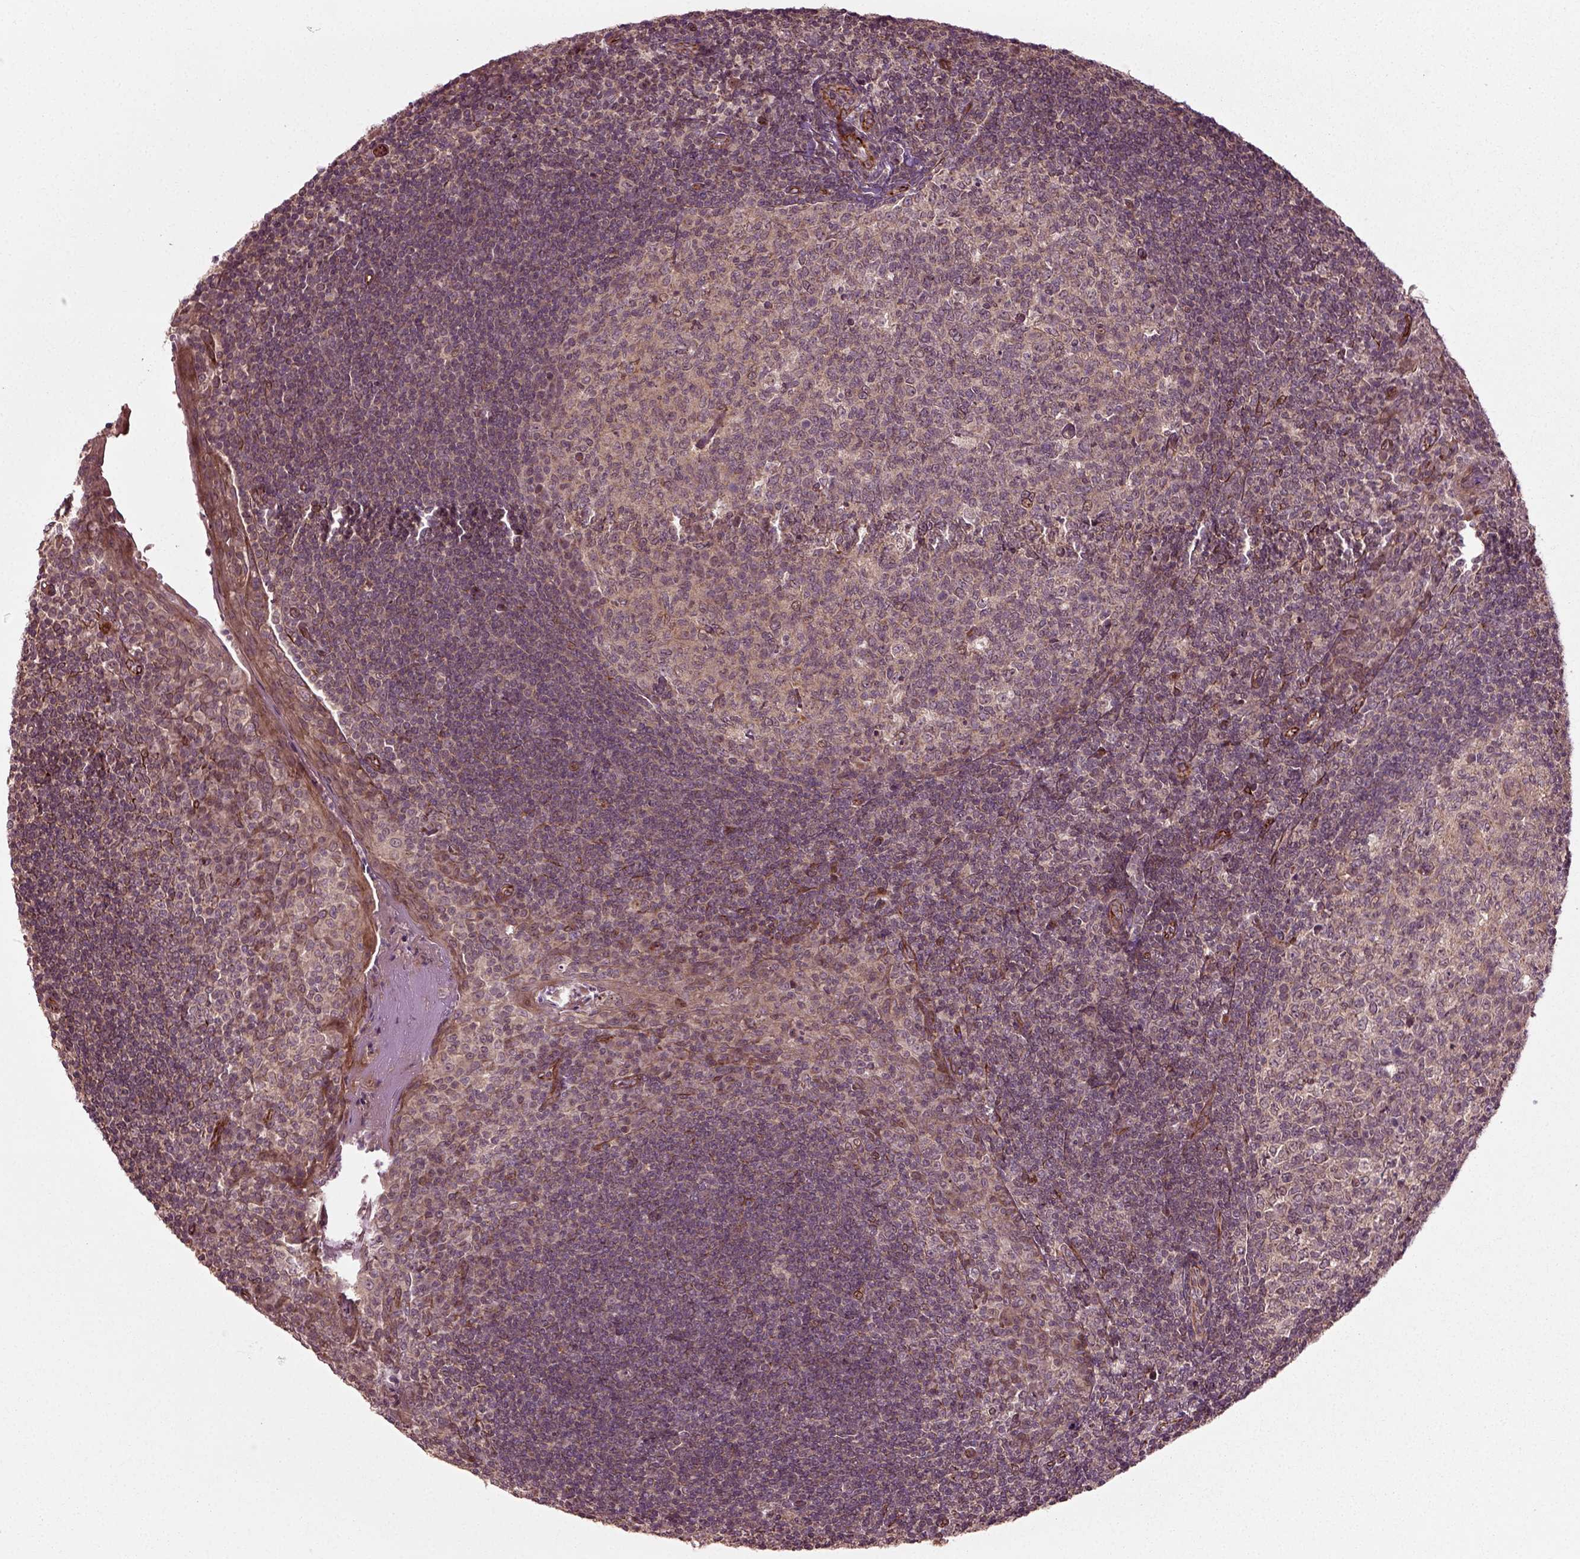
{"staining": {"intensity": "weak", "quantity": ">75%", "location": "cytoplasmic/membranous"}, "tissue": "tonsil", "cell_type": "Germinal center cells", "image_type": "normal", "snomed": [{"axis": "morphology", "description": "Normal tissue, NOS"}, {"axis": "topography", "description": "Tonsil"}], "caption": "Weak cytoplasmic/membranous staining is appreciated in approximately >75% of germinal center cells in unremarkable tonsil. Nuclei are stained in blue.", "gene": "PLCD3", "patient": {"sex": "female", "age": 13}}